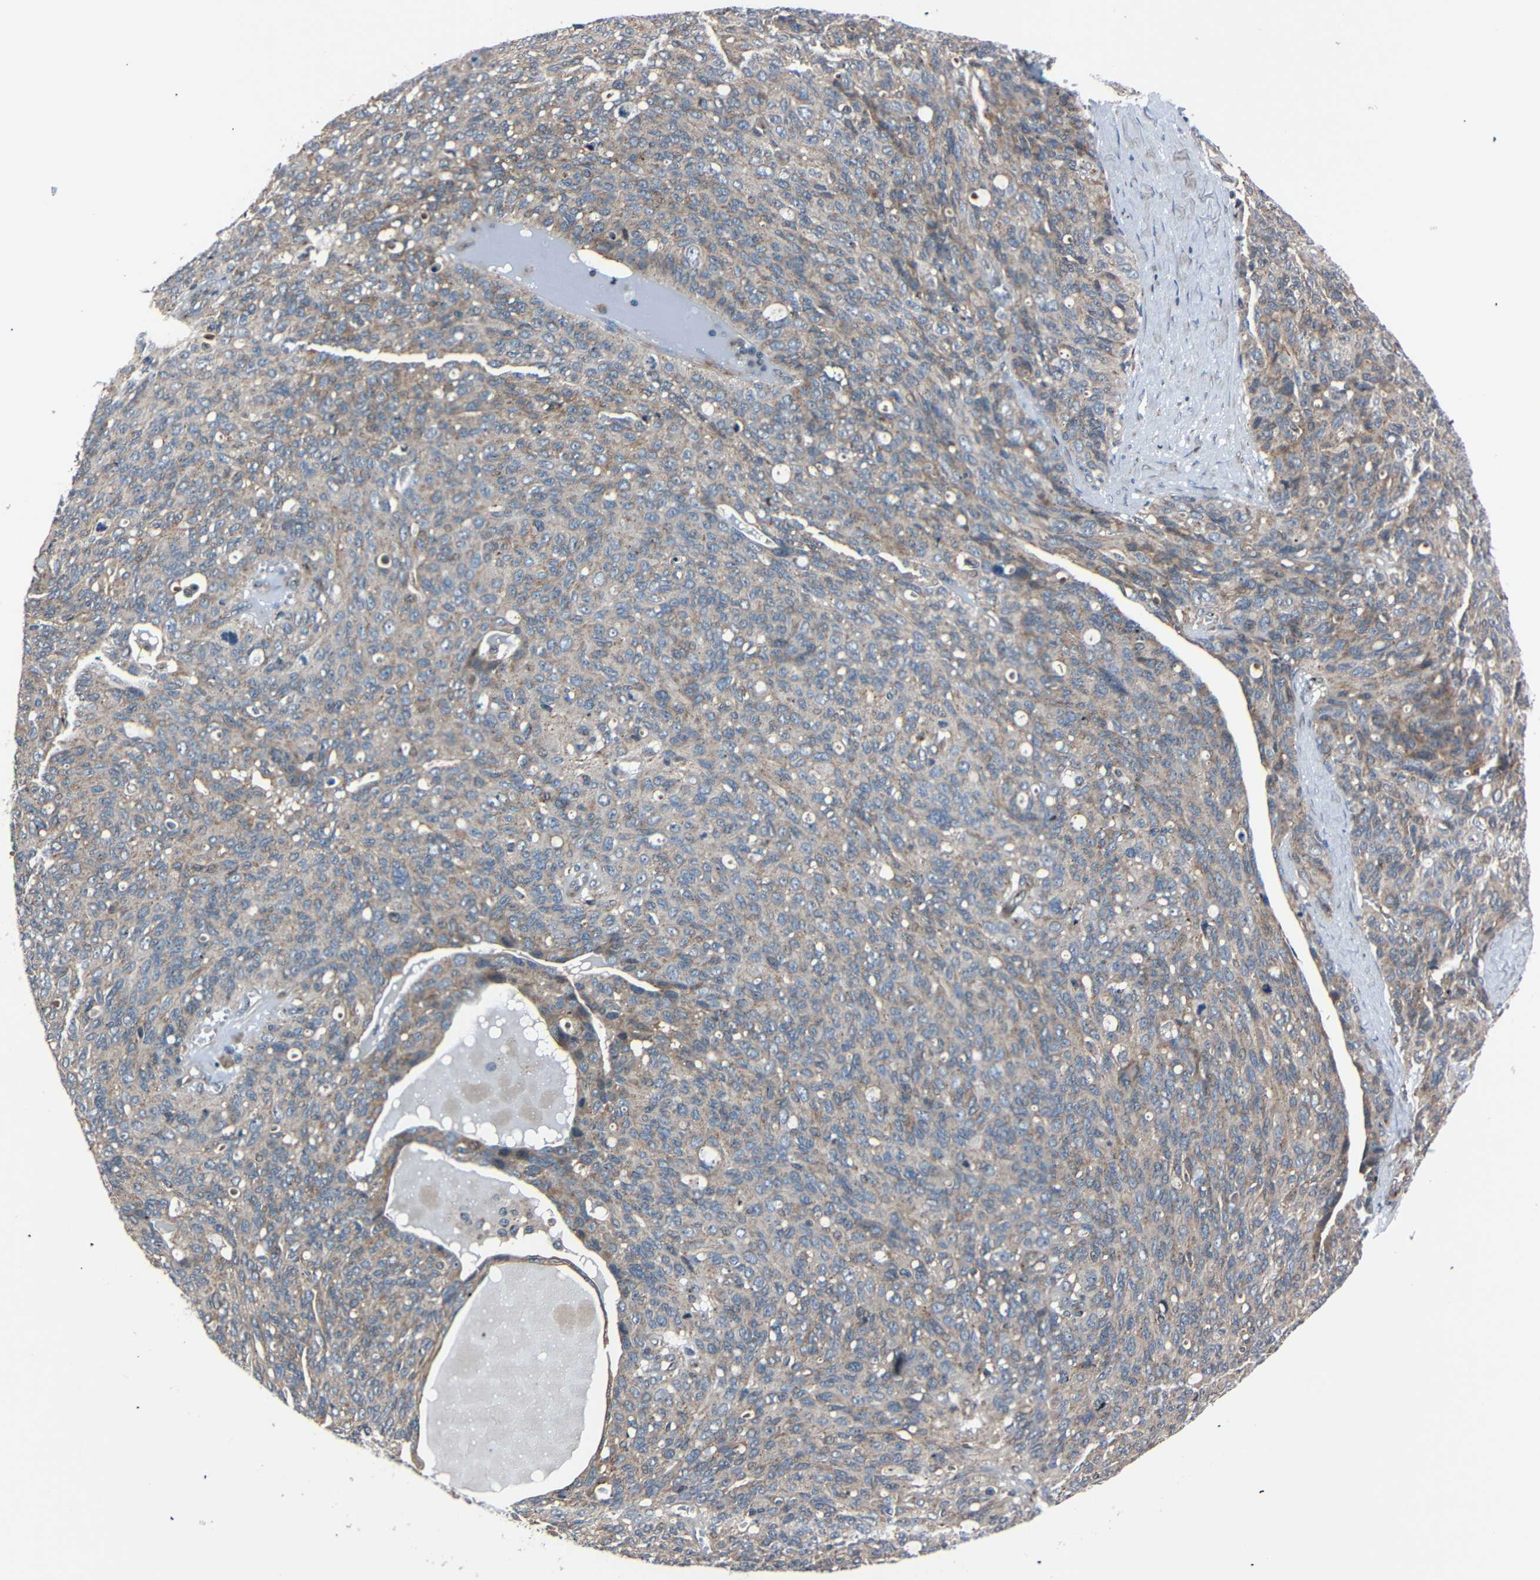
{"staining": {"intensity": "weak", "quantity": ">75%", "location": "cytoplasmic/membranous"}, "tissue": "ovarian cancer", "cell_type": "Tumor cells", "image_type": "cancer", "snomed": [{"axis": "morphology", "description": "Carcinoma, endometroid"}, {"axis": "topography", "description": "Ovary"}], "caption": "This micrograph exhibits ovarian endometroid carcinoma stained with IHC to label a protein in brown. The cytoplasmic/membranous of tumor cells show weak positivity for the protein. Nuclei are counter-stained blue.", "gene": "AKAP9", "patient": {"sex": "female", "age": 60}}